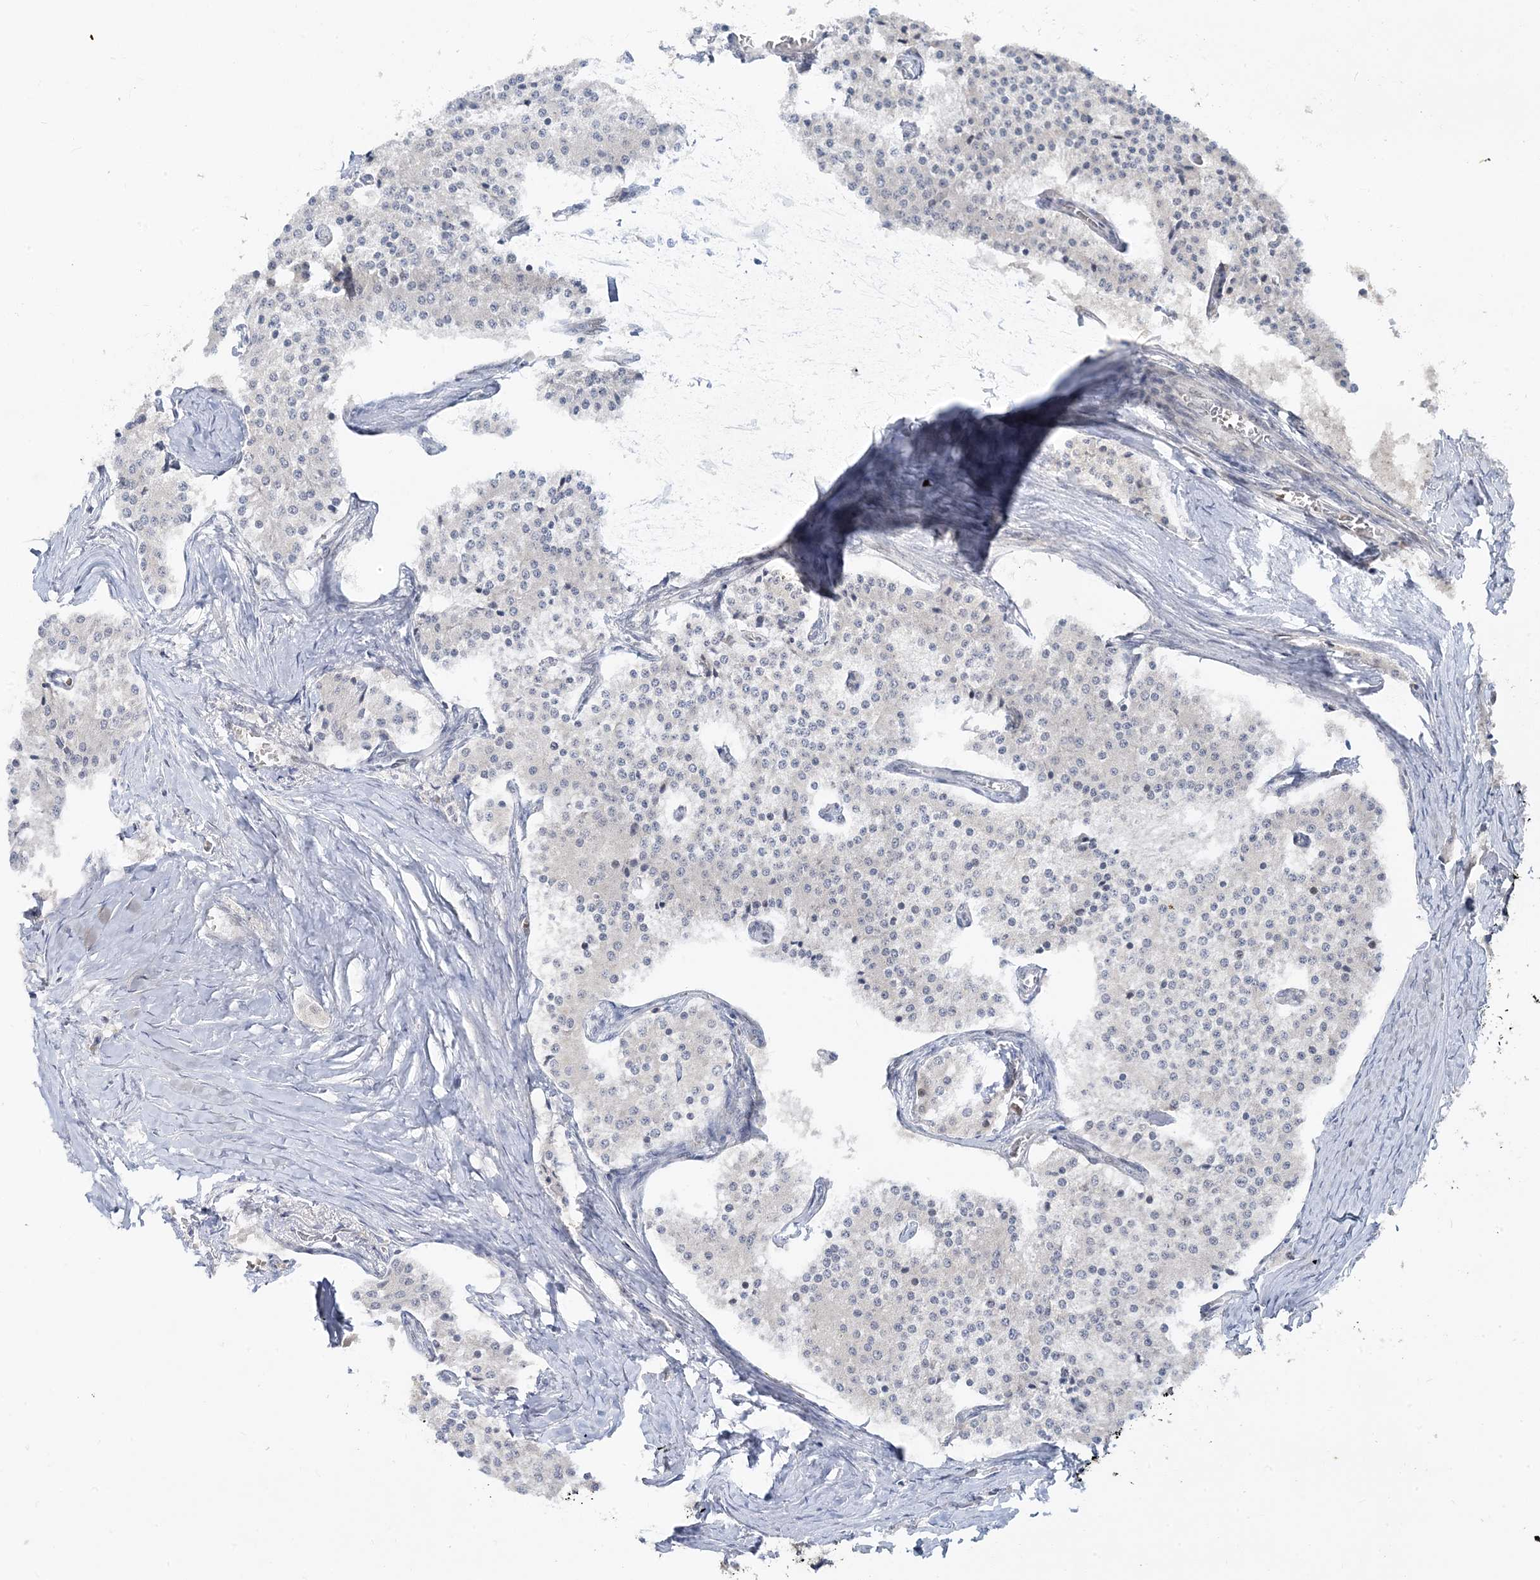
{"staining": {"intensity": "negative", "quantity": "none", "location": "none"}, "tissue": "carcinoid", "cell_type": "Tumor cells", "image_type": "cancer", "snomed": [{"axis": "morphology", "description": "Carcinoid, malignant, NOS"}, {"axis": "topography", "description": "Colon"}], "caption": "This is an IHC micrograph of malignant carcinoid. There is no expression in tumor cells.", "gene": "LEXM", "patient": {"sex": "female", "age": 52}}